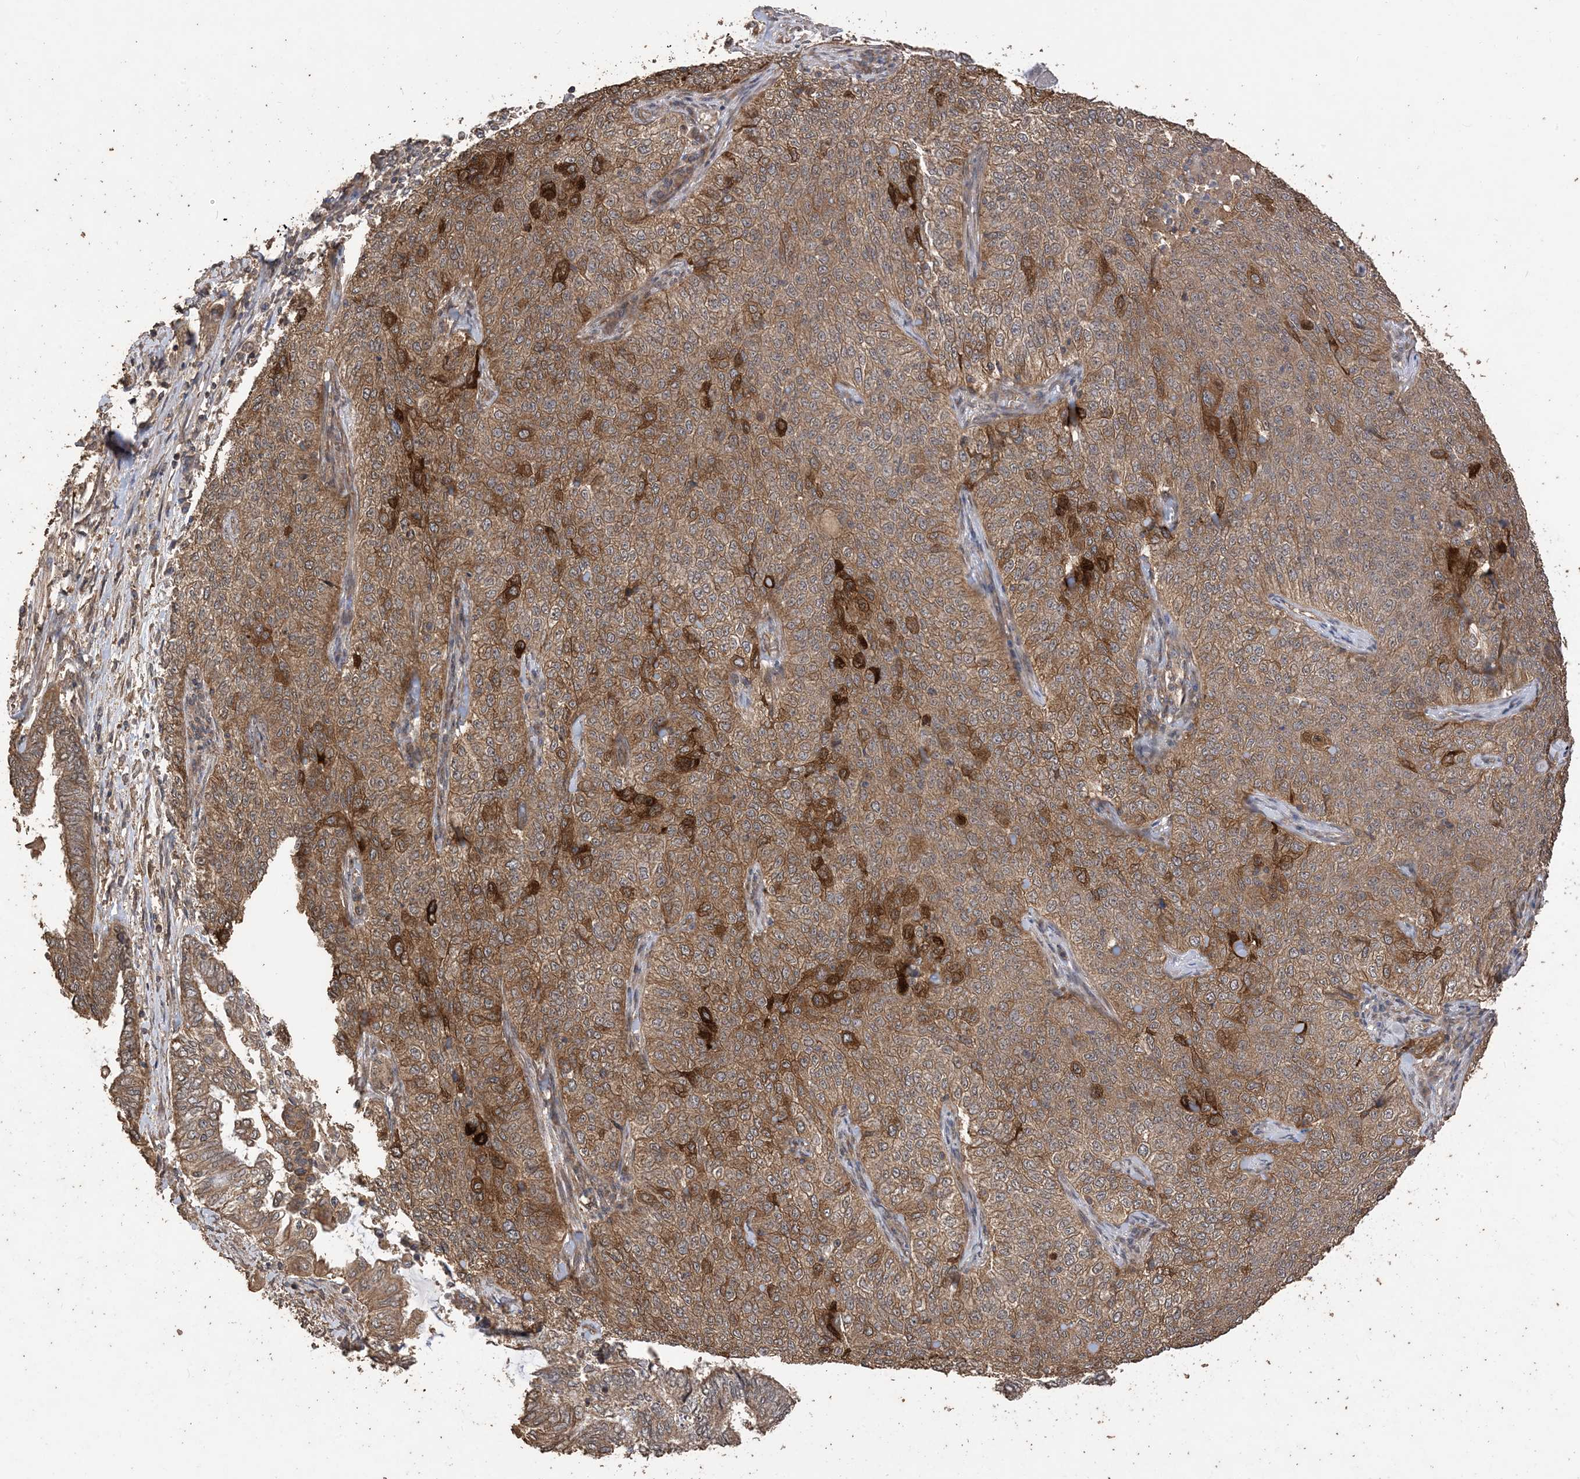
{"staining": {"intensity": "moderate", "quantity": ">75%", "location": "cytoplasmic/membranous"}, "tissue": "cervical cancer", "cell_type": "Tumor cells", "image_type": "cancer", "snomed": [{"axis": "morphology", "description": "Squamous cell carcinoma, NOS"}, {"axis": "topography", "description": "Cervix"}], "caption": "IHC of squamous cell carcinoma (cervical) exhibits medium levels of moderate cytoplasmic/membranous staining in about >75% of tumor cells.", "gene": "ZKSCAN5", "patient": {"sex": "female", "age": 35}}